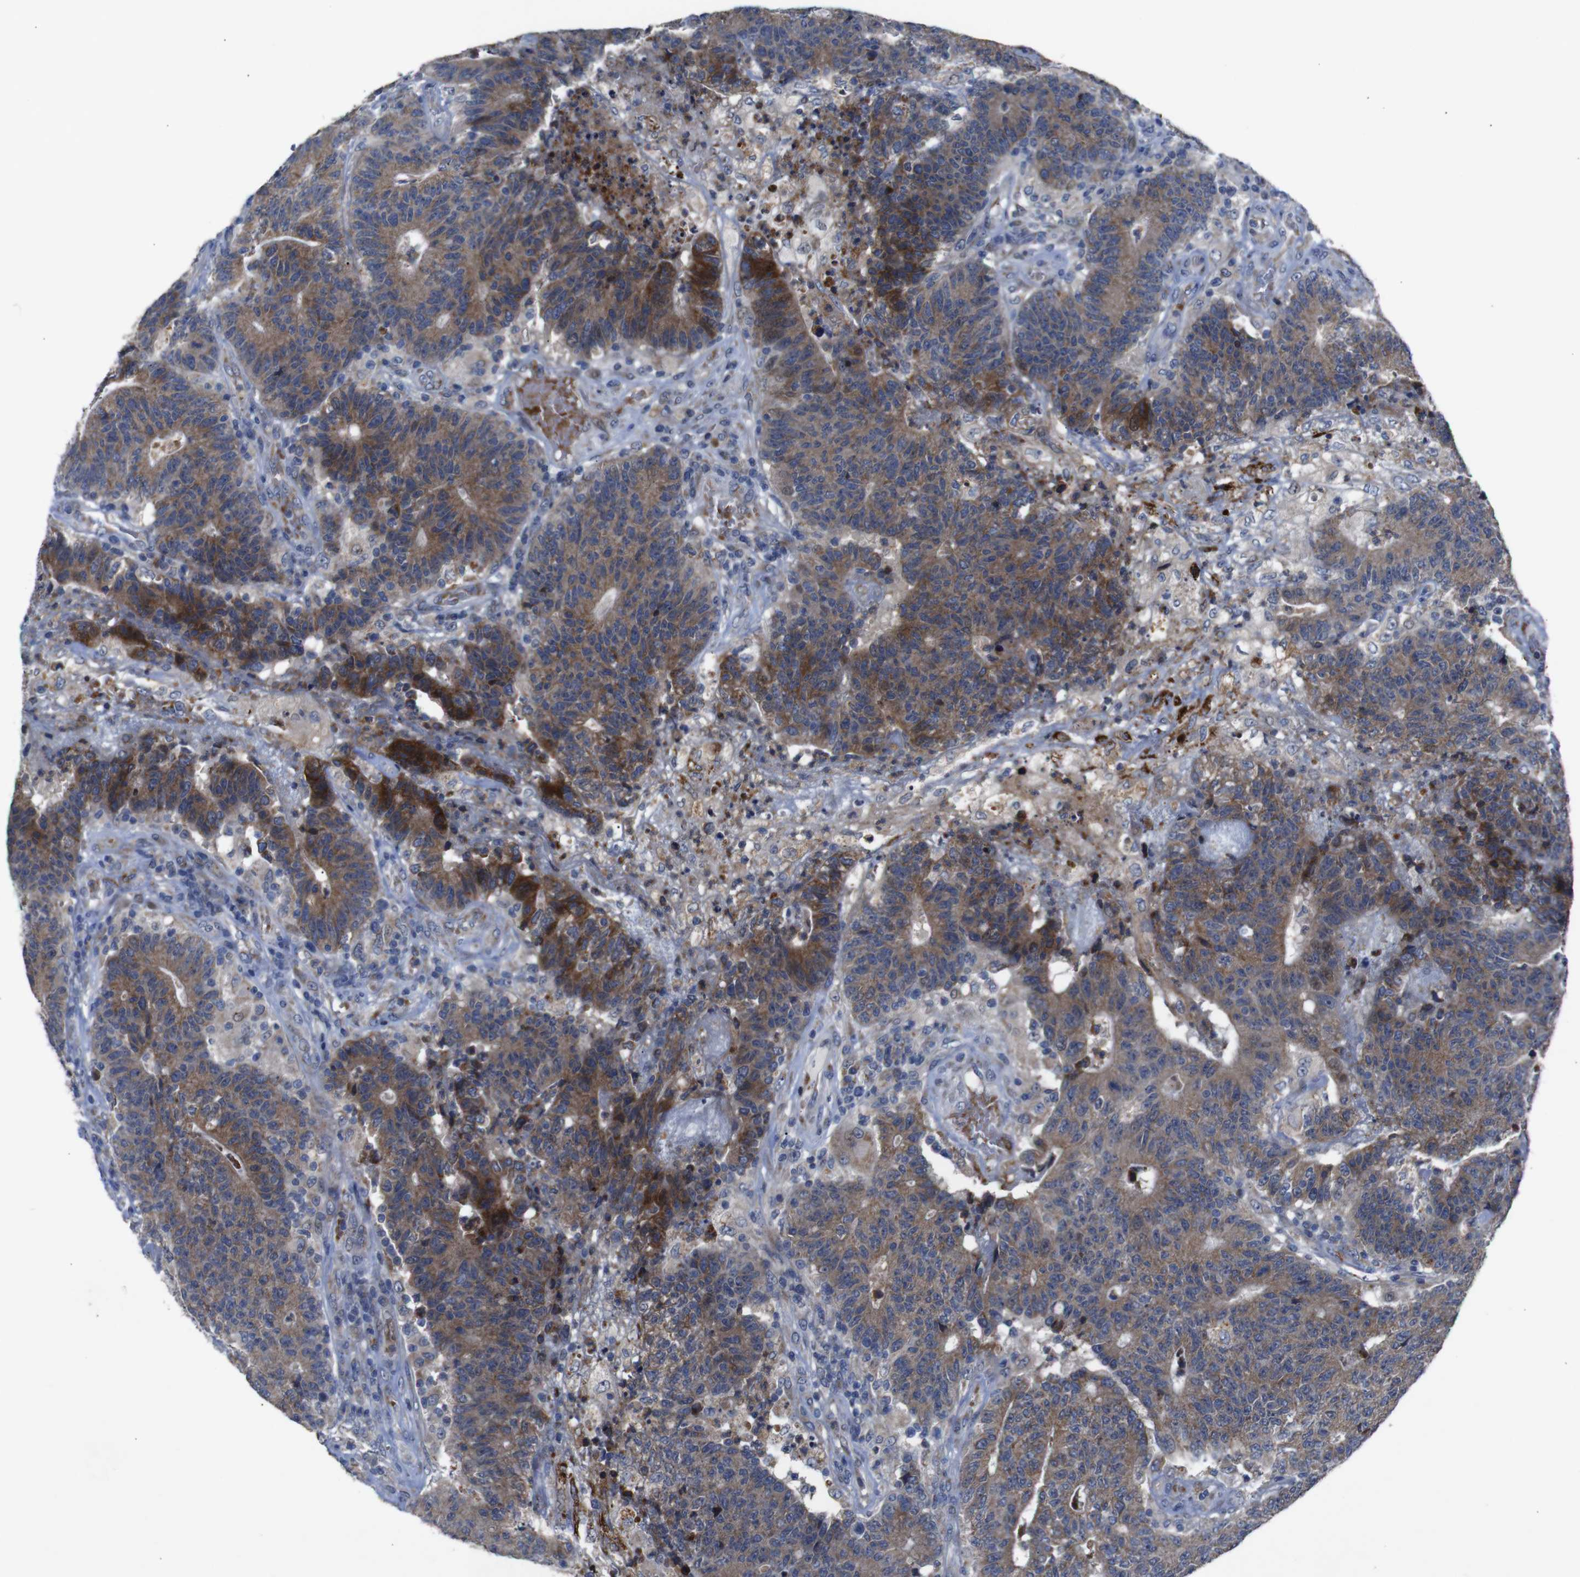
{"staining": {"intensity": "moderate", "quantity": ">75%", "location": "cytoplasmic/membranous"}, "tissue": "colorectal cancer", "cell_type": "Tumor cells", "image_type": "cancer", "snomed": [{"axis": "morphology", "description": "Normal tissue, NOS"}, {"axis": "morphology", "description": "Adenocarcinoma, NOS"}, {"axis": "topography", "description": "Colon"}], "caption": "DAB immunohistochemical staining of adenocarcinoma (colorectal) exhibits moderate cytoplasmic/membranous protein expression in about >75% of tumor cells. Immunohistochemistry (ihc) stains the protein in brown and the nuclei are stained blue.", "gene": "CHST10", "patient": {"sex": "female", "age": 75}}